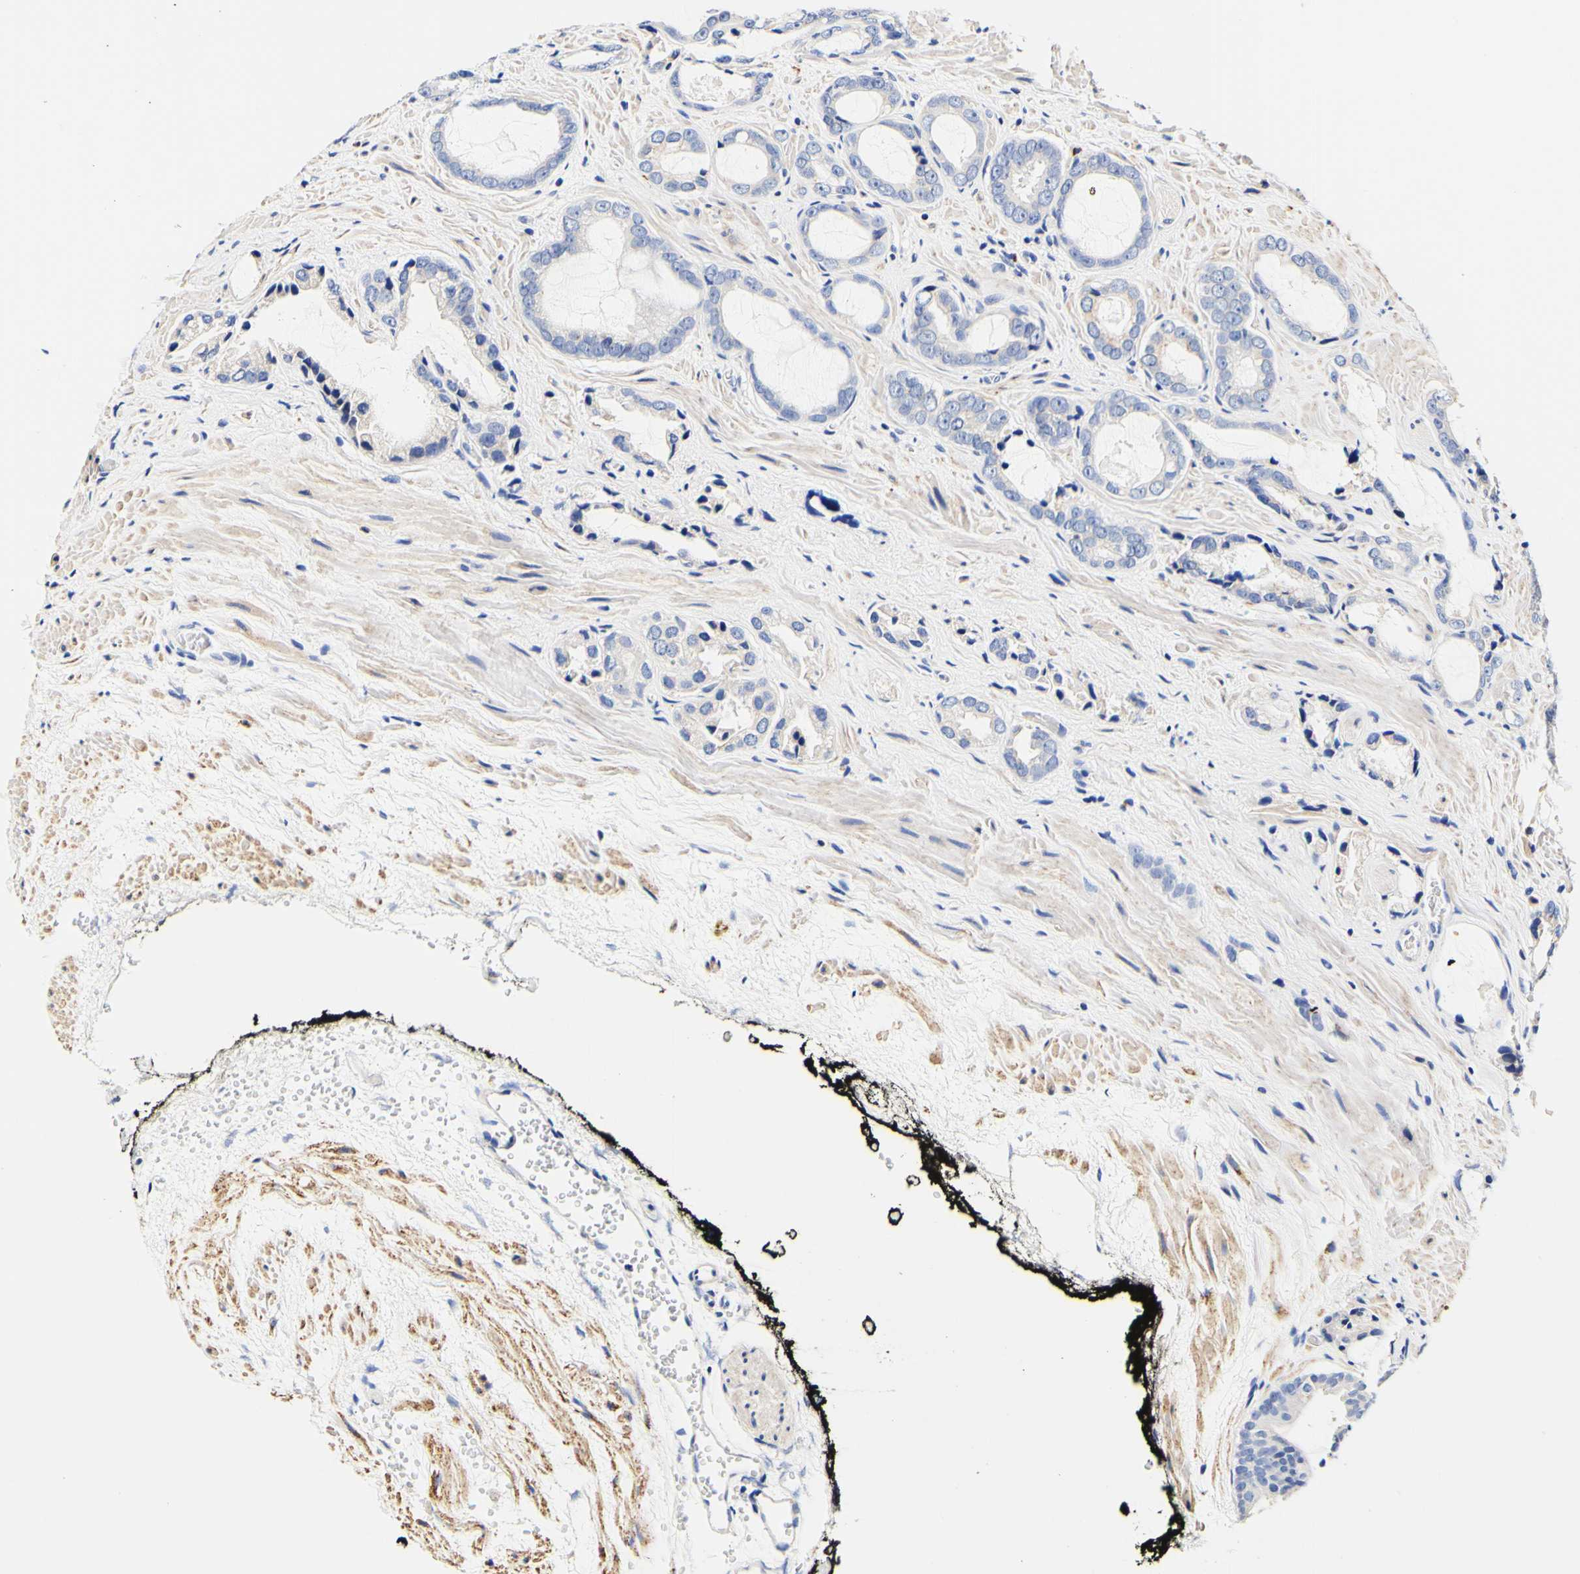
{"staining": {"intensity": "negative", "quantity": "none", "location": "none"}, "tissue": "prostate cancer", "cell_type": "Tumor cells", "image_type": "cancer", "snomed": [{"axis": "morphology", "description": "Adenocarcinoma, Low grade"}, {"axis": "topography", "description": "Prostate"}], "caption": "High power microscopy micrograph of an immunohistochemistry (IHC) image of prostate adenocarcinoma (low-grade), revealing no significant staining in tumor cells. (Stains: DAB immunohistochemistry with hematoxylin counter stain, Microscopy: brightfield microscopy at high magnification).", "gene": "CAMK4", "patient": {"sex": "male", "age": 60}}